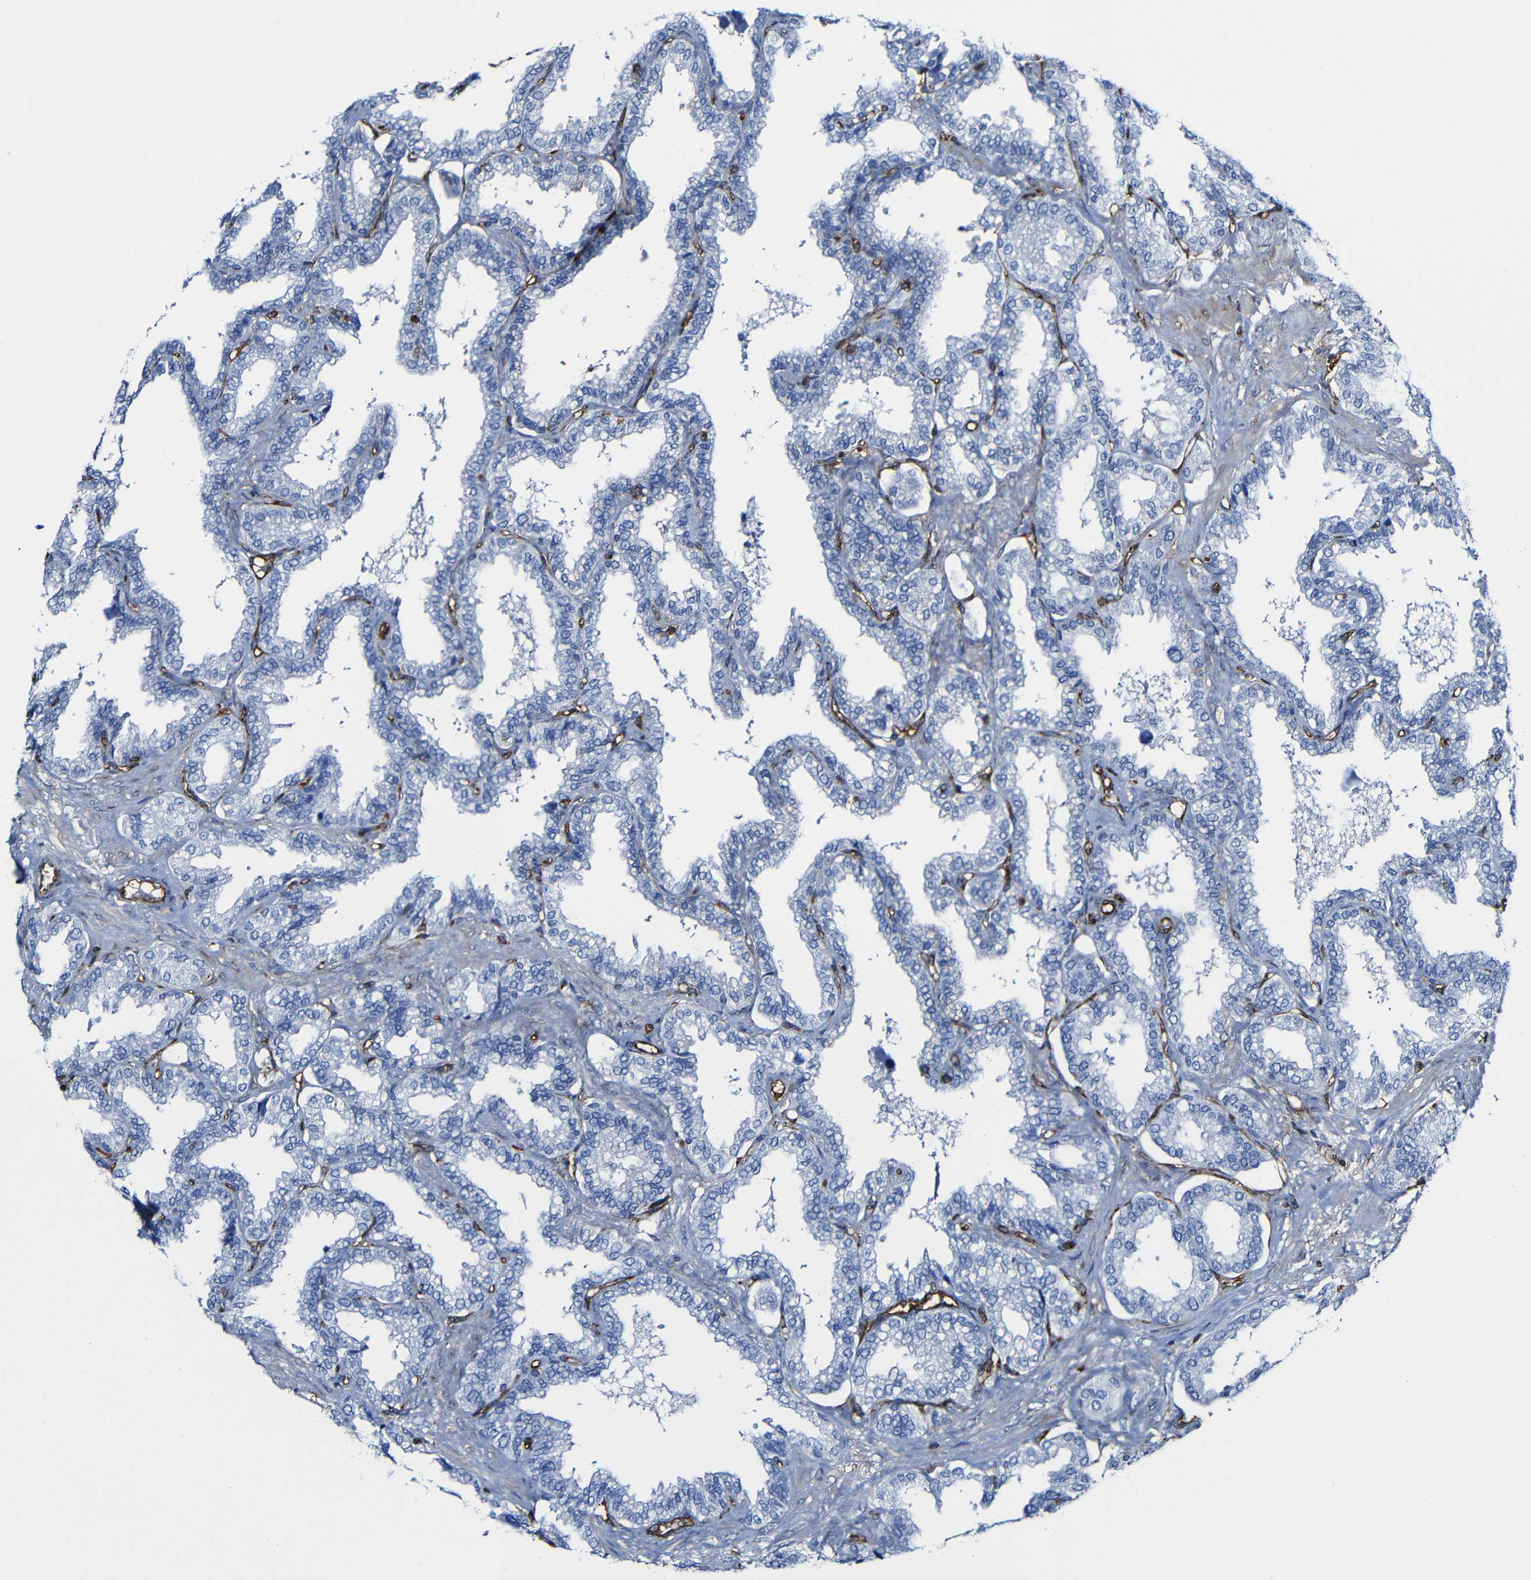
{"staining": {"intensity": "negative", "quantity": "none", "location": "none"}, "tissue": "seminal vesicle", "cell_type": "Glandular cells", "image_type": "normal", "snomed": [{"axis": "morphology", "description": "Normal tissue, NOS"}, {"axis": "topography", "description": "Seminal veicle"}], "caption": "Immunohistochemistry histopathology image of unremarkable human seminal vesicle stained for a protein (brown), which reveals no expression in glandular cells.", "gene": "MSN", "patient": {"sex": "male", "age": 46}}